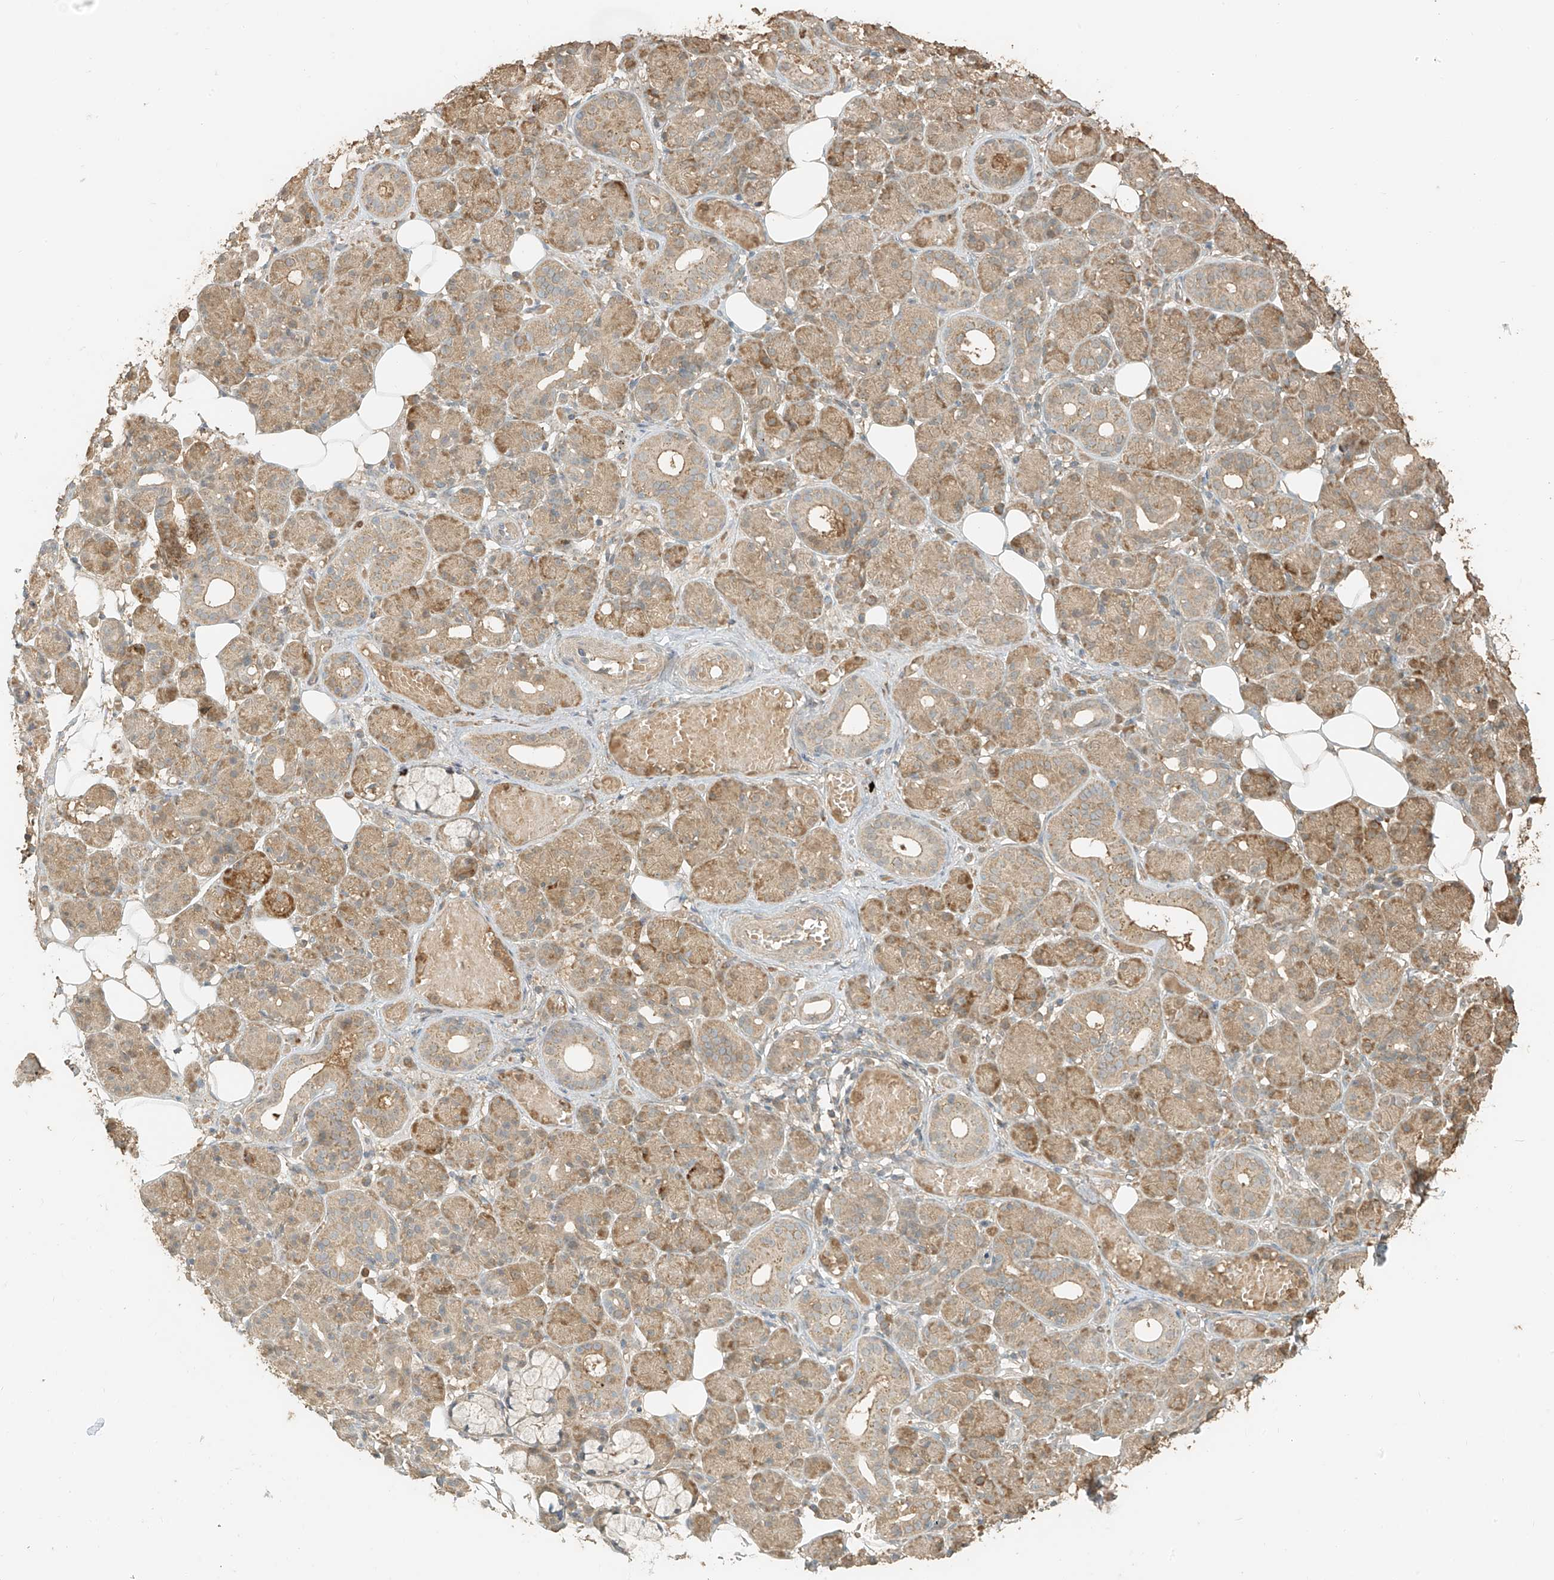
{"staining": {"intensity": "moderate", "quantity": "25%-75%", "location": "cytoplasmic/membranous"}, "tissue": "salivary gland", "cell_type": "Glandular cells", "image_type": "normal", "snomed": [{"axis": "morphology", "description": "Normal tissue, NOS"}, {"axis": "topography", "description": "Salivary gland"}], "caption": "High-magnification brightfield microscopy of normal salivary gland stained with DAB (3,3'-diaminobenzidine) (brown) and counterstained with hematoxylin (blue). glandular cells exhibit moderate cytoplasmic/membranous staining is present in about25%-75% of cells. (DAB (3,3'-diaminobenzidine) = brown stain, brightfield microscopy at high magnification).", "gene": "RFTN2", "patient": {"sex": "male", "age": 63}}